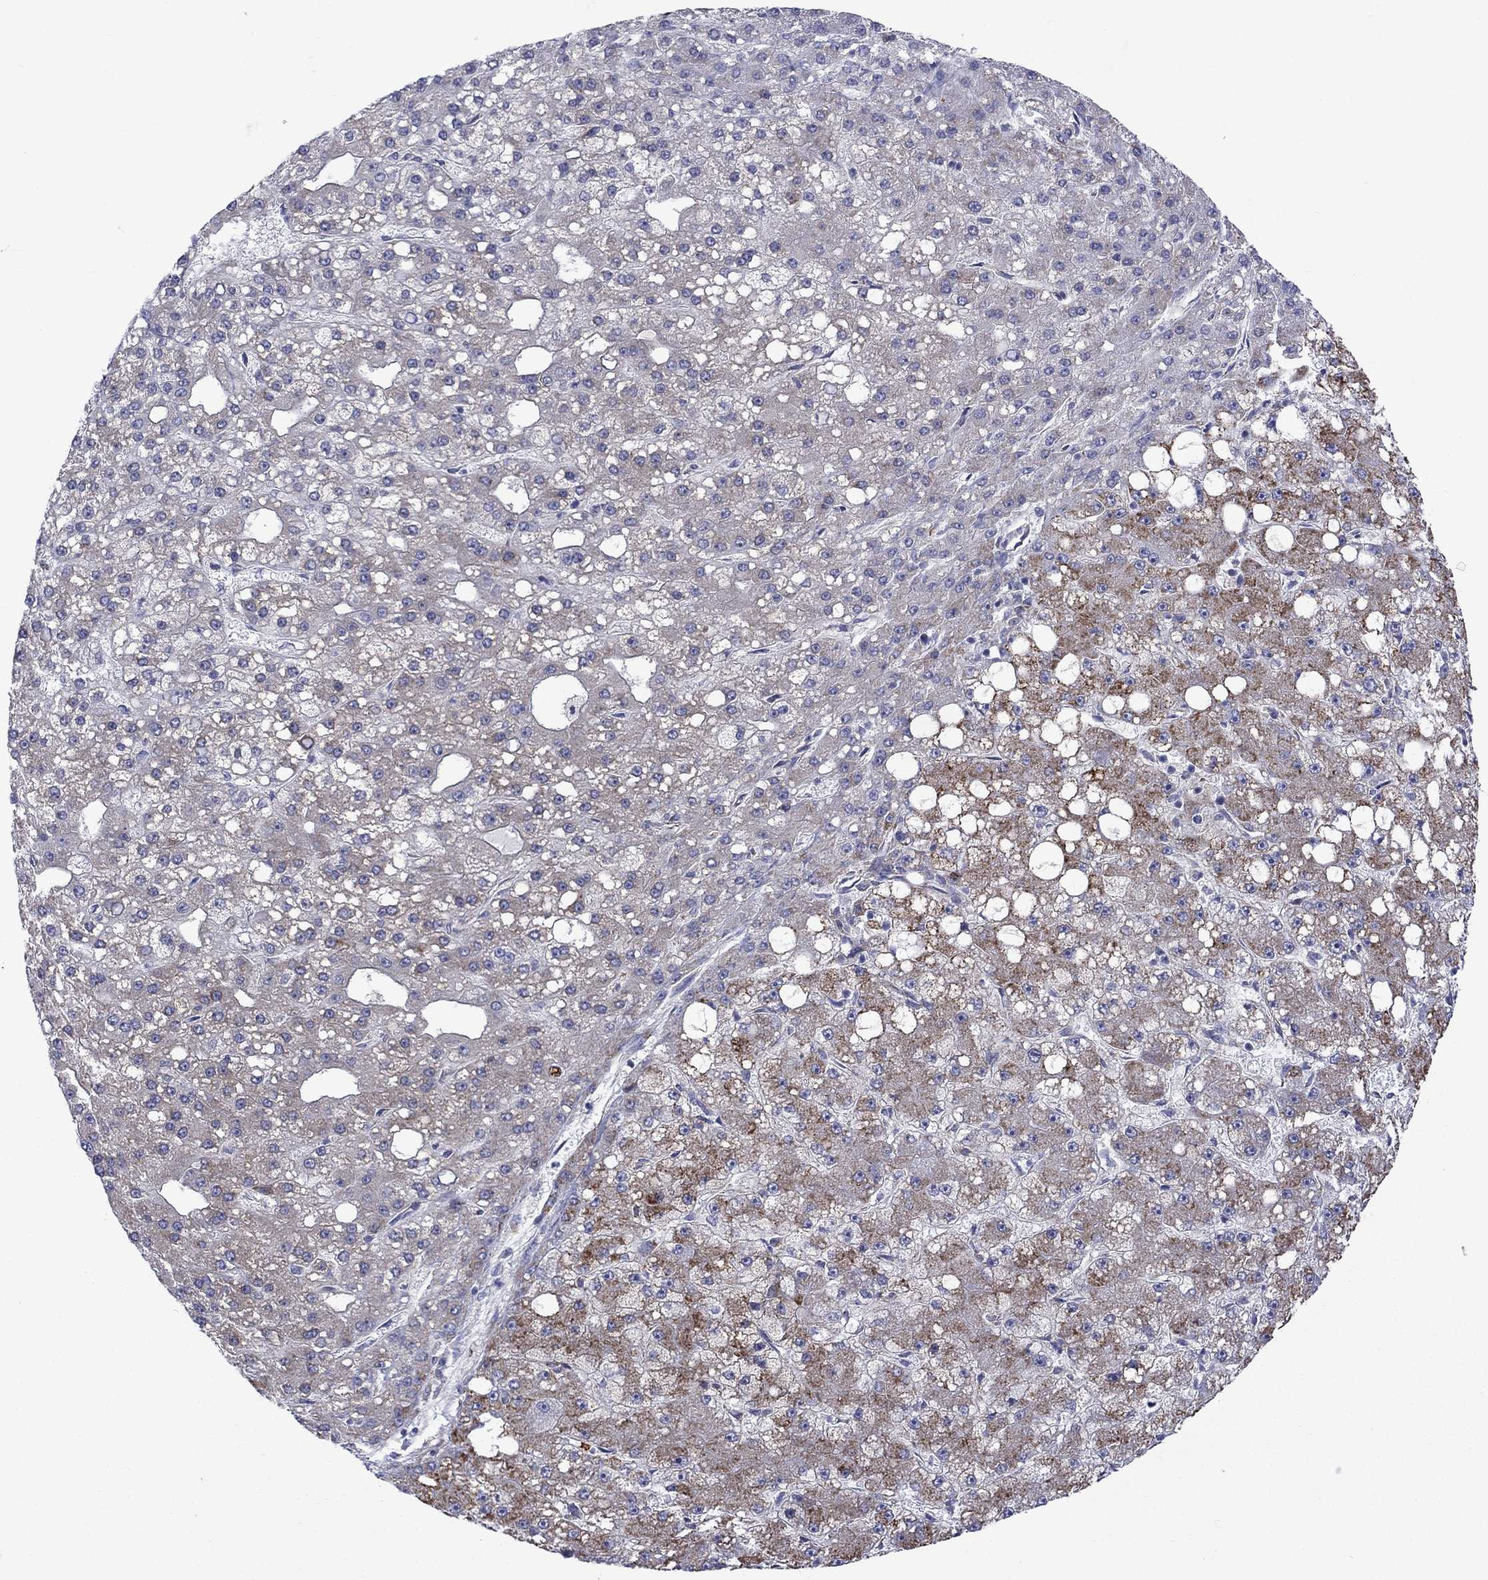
{"staining": {"intensity": "strong", "quantity": "<25%", "location": "cytoplasmic/membranous"}, "tissue": "liver cancer", "cell_type": "Tumor cells", "image_type": "cancer", "snomed": [{"axis": "morphology", "description": "Carcinoma, Hepatocellular, NOS"}, {"axis": "topography", "description": "Liver"}], "caption": "Liver cancer was stained to show a protein in brown. There is medium levels of strong cytoplasmic/membranous staining in about <25% of tumor cells. (DAB (3,3'-diaminobenzidine) IHC, brown staining for protein, blue staining for nuclei).", "gene": "ASNS", "patient": {"sex": "male", "age": 67}}